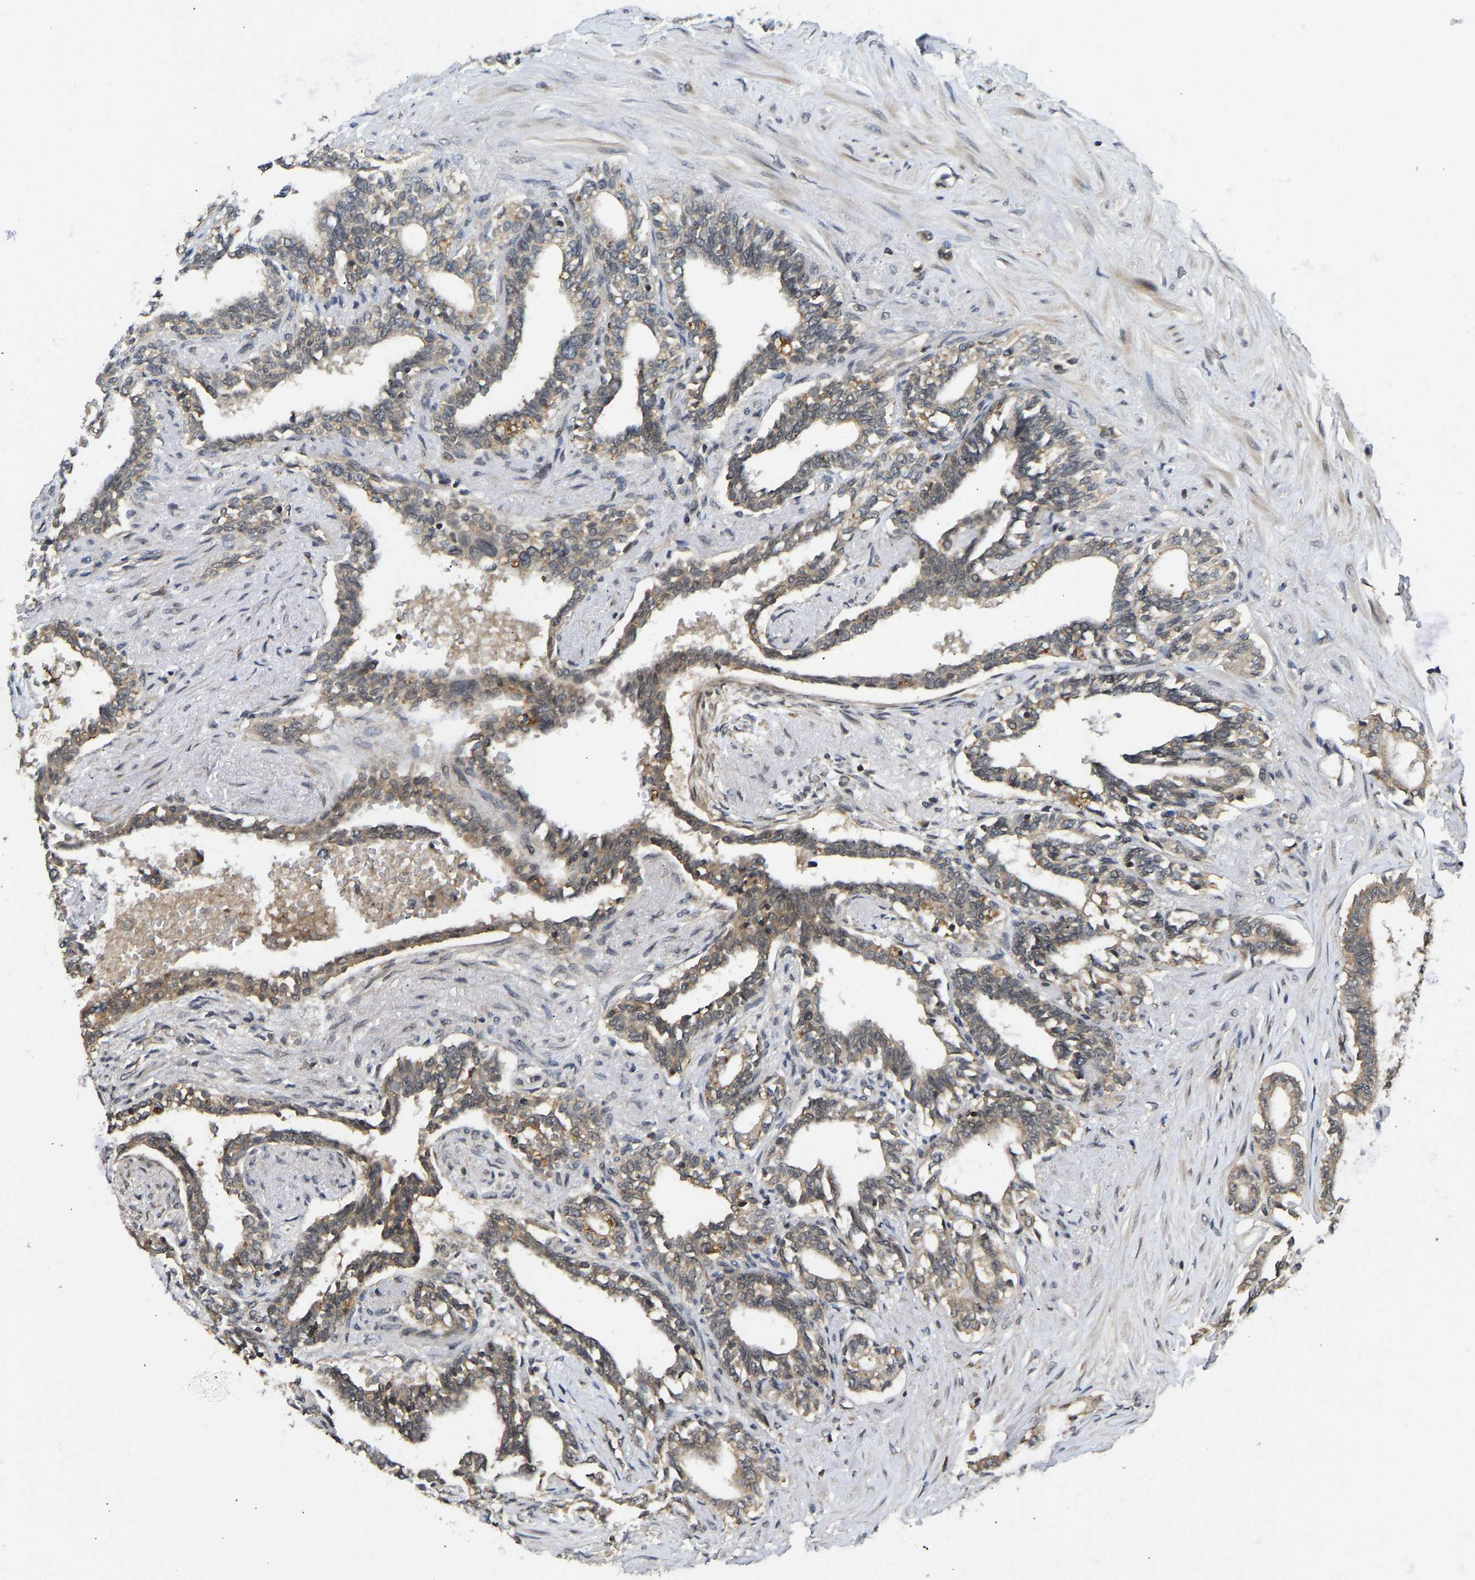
{"staining": {"intensity": "moderate", "quantity": ">75%", "location": "cytoplasmic/membranous"}, "tissue": "seminal vesicle", "cell_type": "Glandular cells", "image_type": "normal", "snomed": [{"axis": "morphology", "description": "Normal tissue, NOS"}, {"axis": "morphology", "description": "Adenocarcinoma, High grade"}, {"axis": "topography", "description": "Prostate"}, {"axis": "topography", "description": "Seminal veicle"}], "caption": "IHC histopathology image of normal seminal vesicle: human seminal vesicle stained using immunohistochemistry shows medium levels of moderate protein expression localized specifically in the cytoplasmic/membranous of glandular cells, appearing as a cytoplasmic/membranous brown color.", "gene": "NDRG3", "patient": {"sex": "male", "age": 55}}